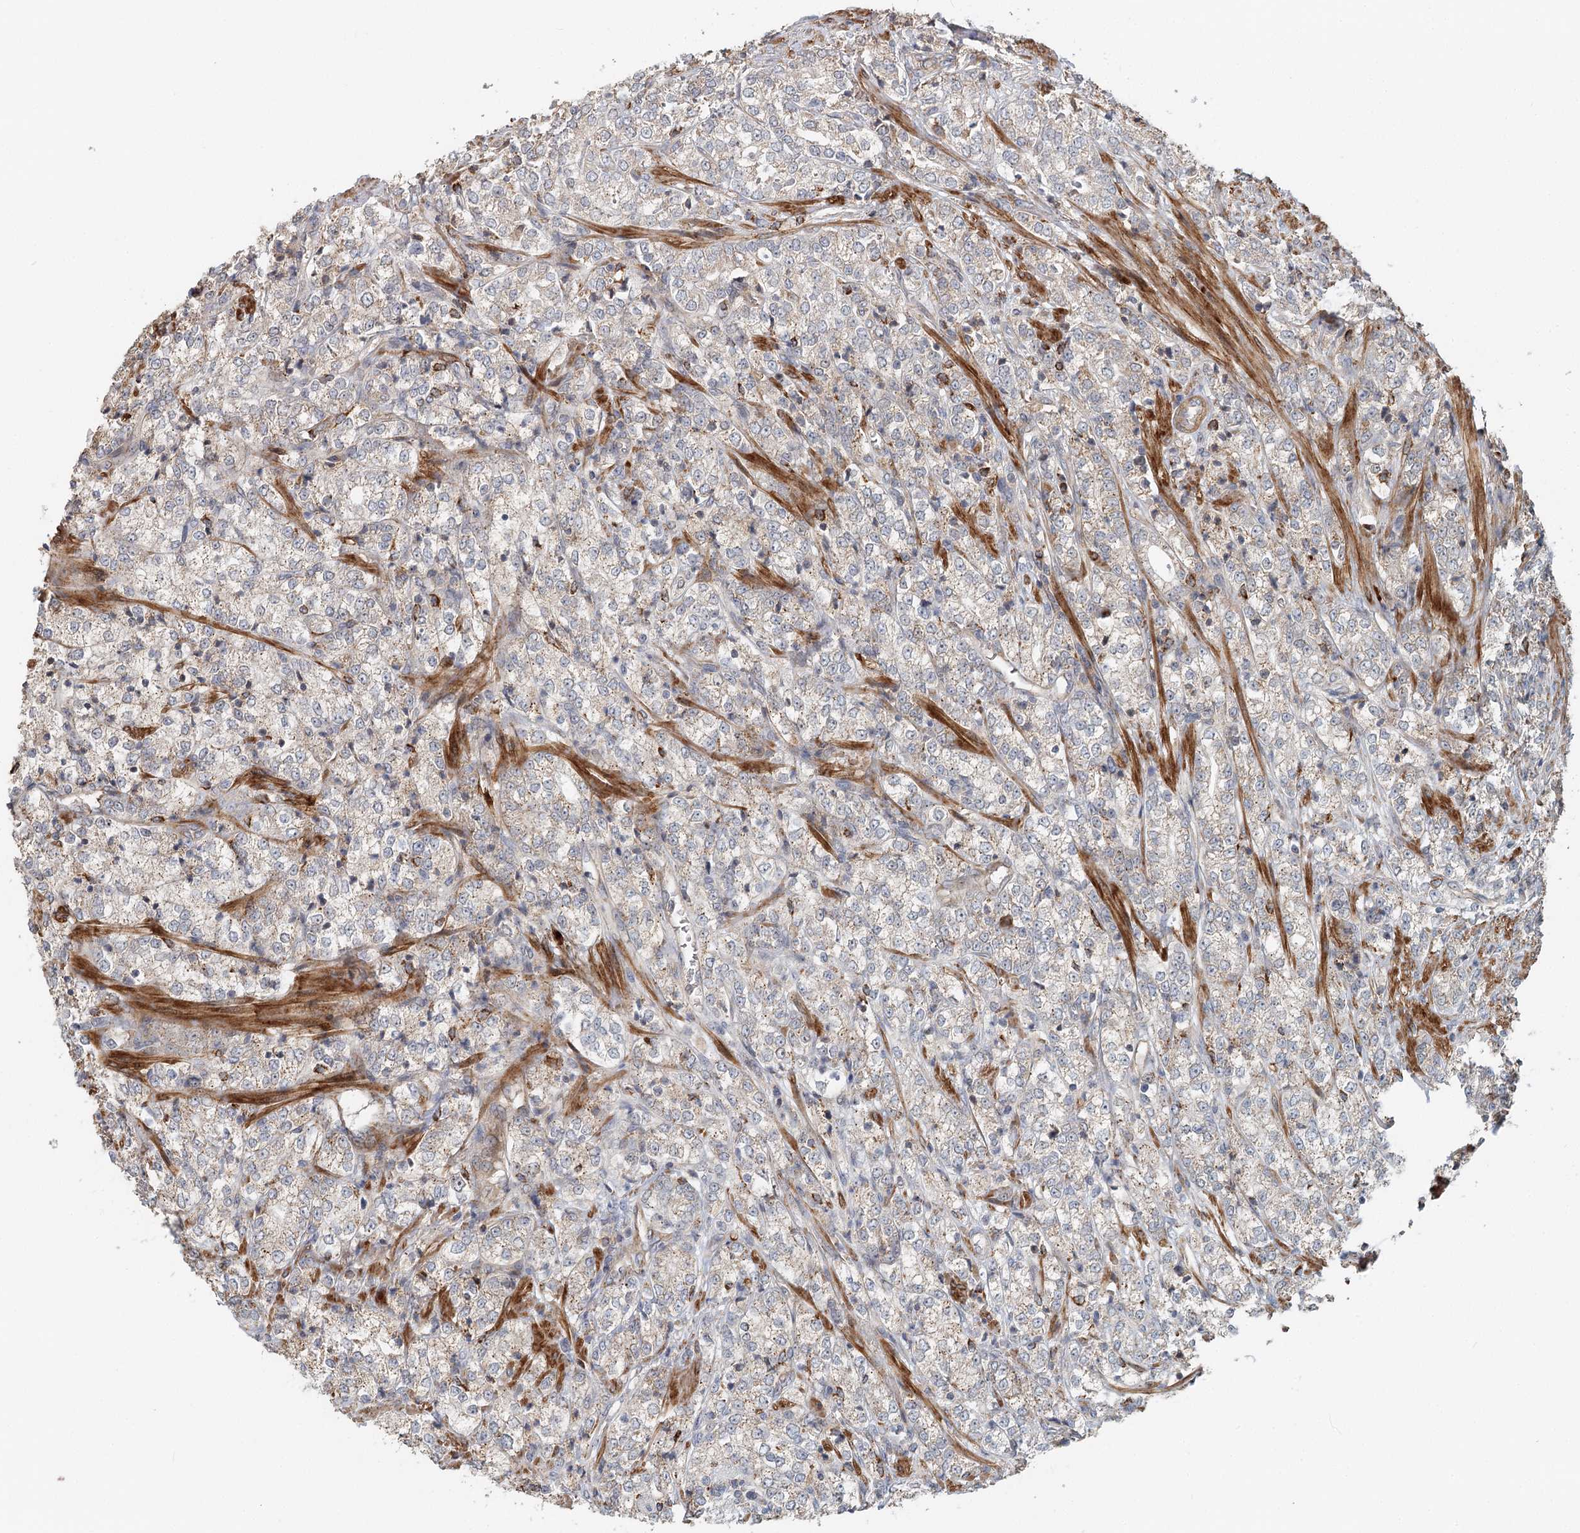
{"staining": {"intensity": "weak", "quantity": "25%-75%", "location": "cytoplasmic/membranous"}, "tissue": "prostate cancer", "cell_type": "Tumor cells", "image_type": "cancer", "snomed": [{"axis": "morphology", "description": "Adenocarcinoma, High grade"}, {"axis": "topography", "description": "Prostate"}], "caption": "A low amount of weak cytoplasmic/membranous expression is appreciated in approximately 25%-75% of tumor cells in prostate cancer tissue.", "gene": "RNF111", "patient": {"sex": "male", "age": 69}}